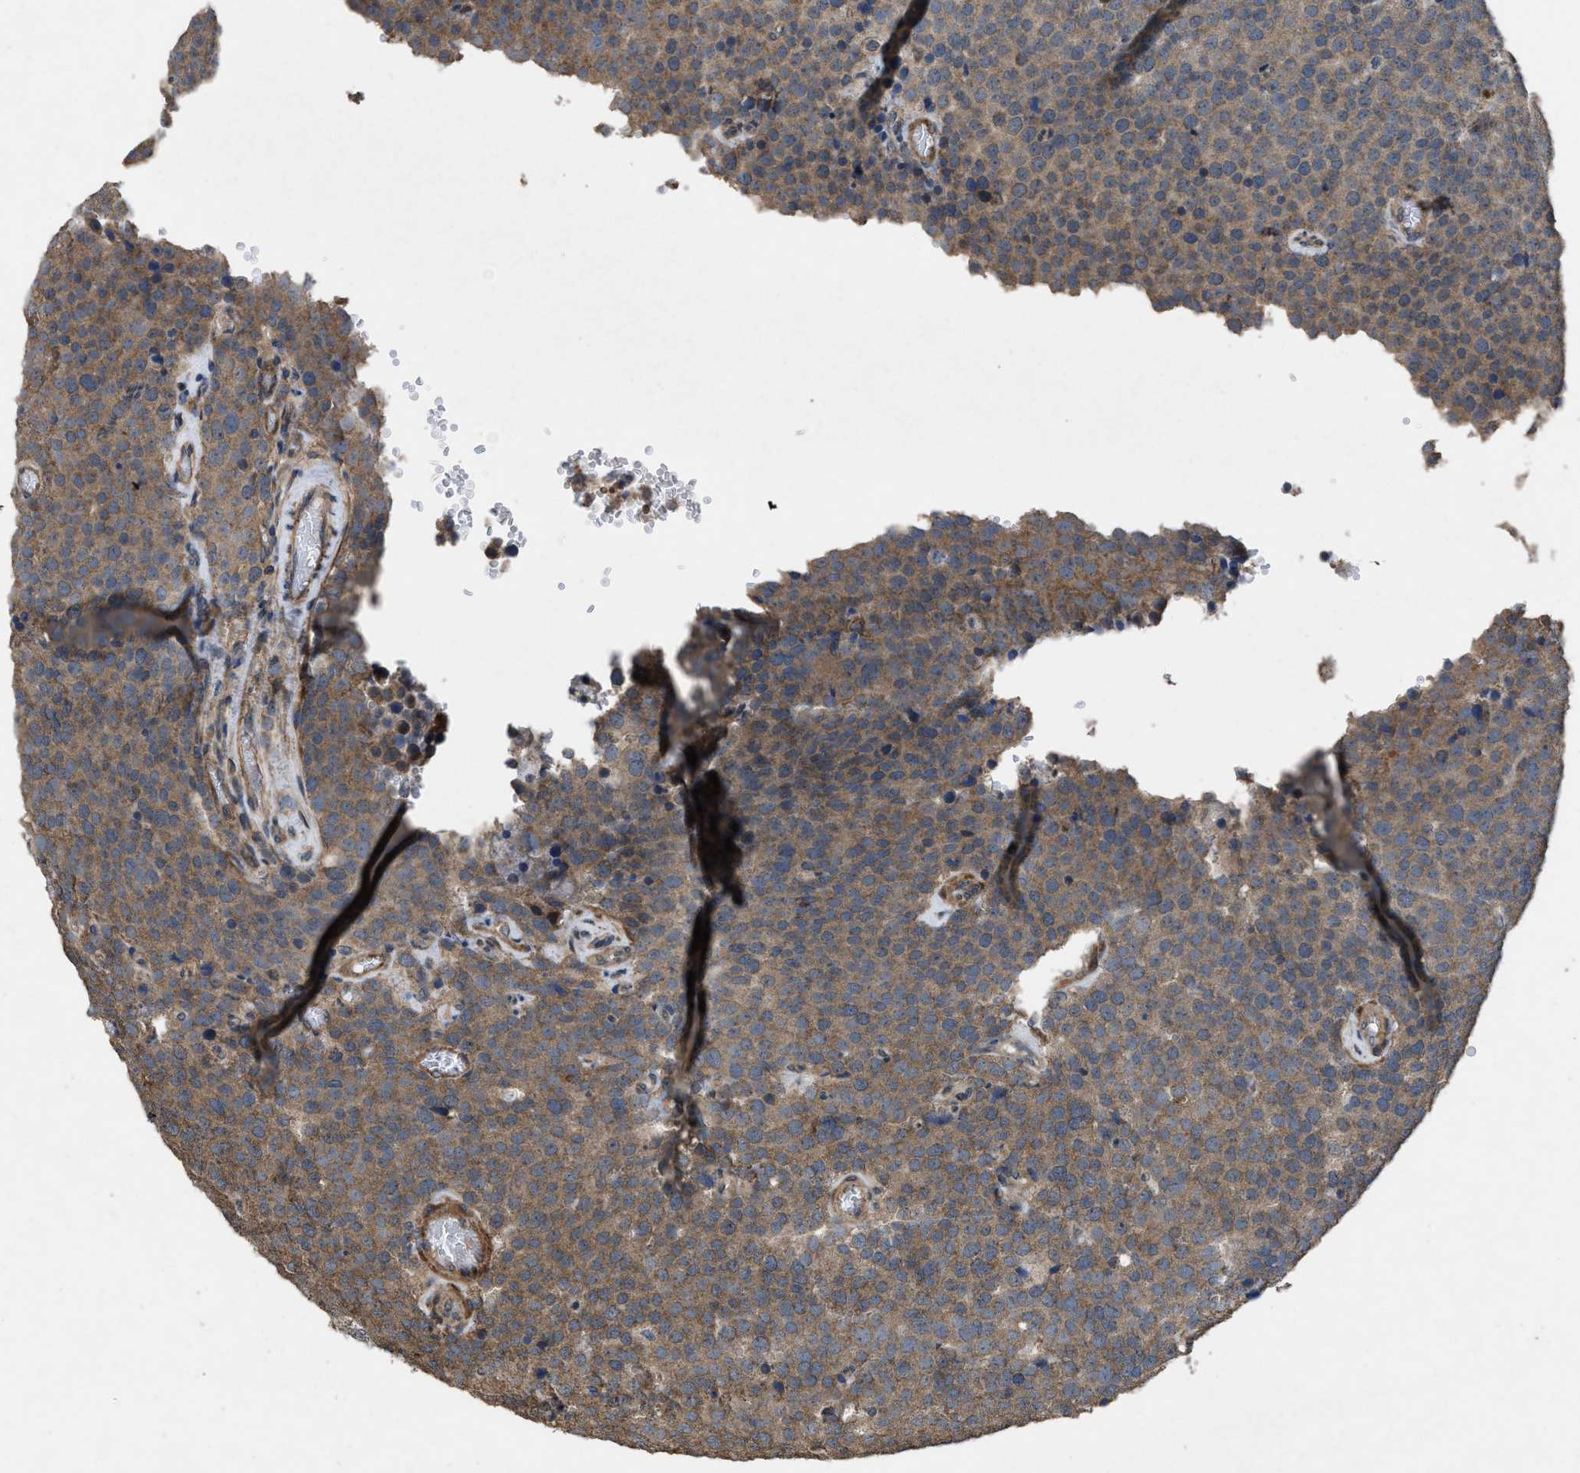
{"staining": {"intensity": "moderate", "quantity": ">75%", "location": "cytoplasmic/membranous"}, "tissue": "testis cancer", "cell_type": "Tumor cells", "image_type": "cancer", "snomed": [{"axis": "morphology", "description": "Normal tissue, NOS"}, {"axis": "morphology", "description": "Seminoma, NOS"}, {"axis": "topography", "description": "Testis"}], "caption": "Human testis cancer (seminoma) stained with a protein marker exhibits moderate staining in tumor cells.", "gene": "ARL6", "patient": {"sex": "male", "age": 71}}